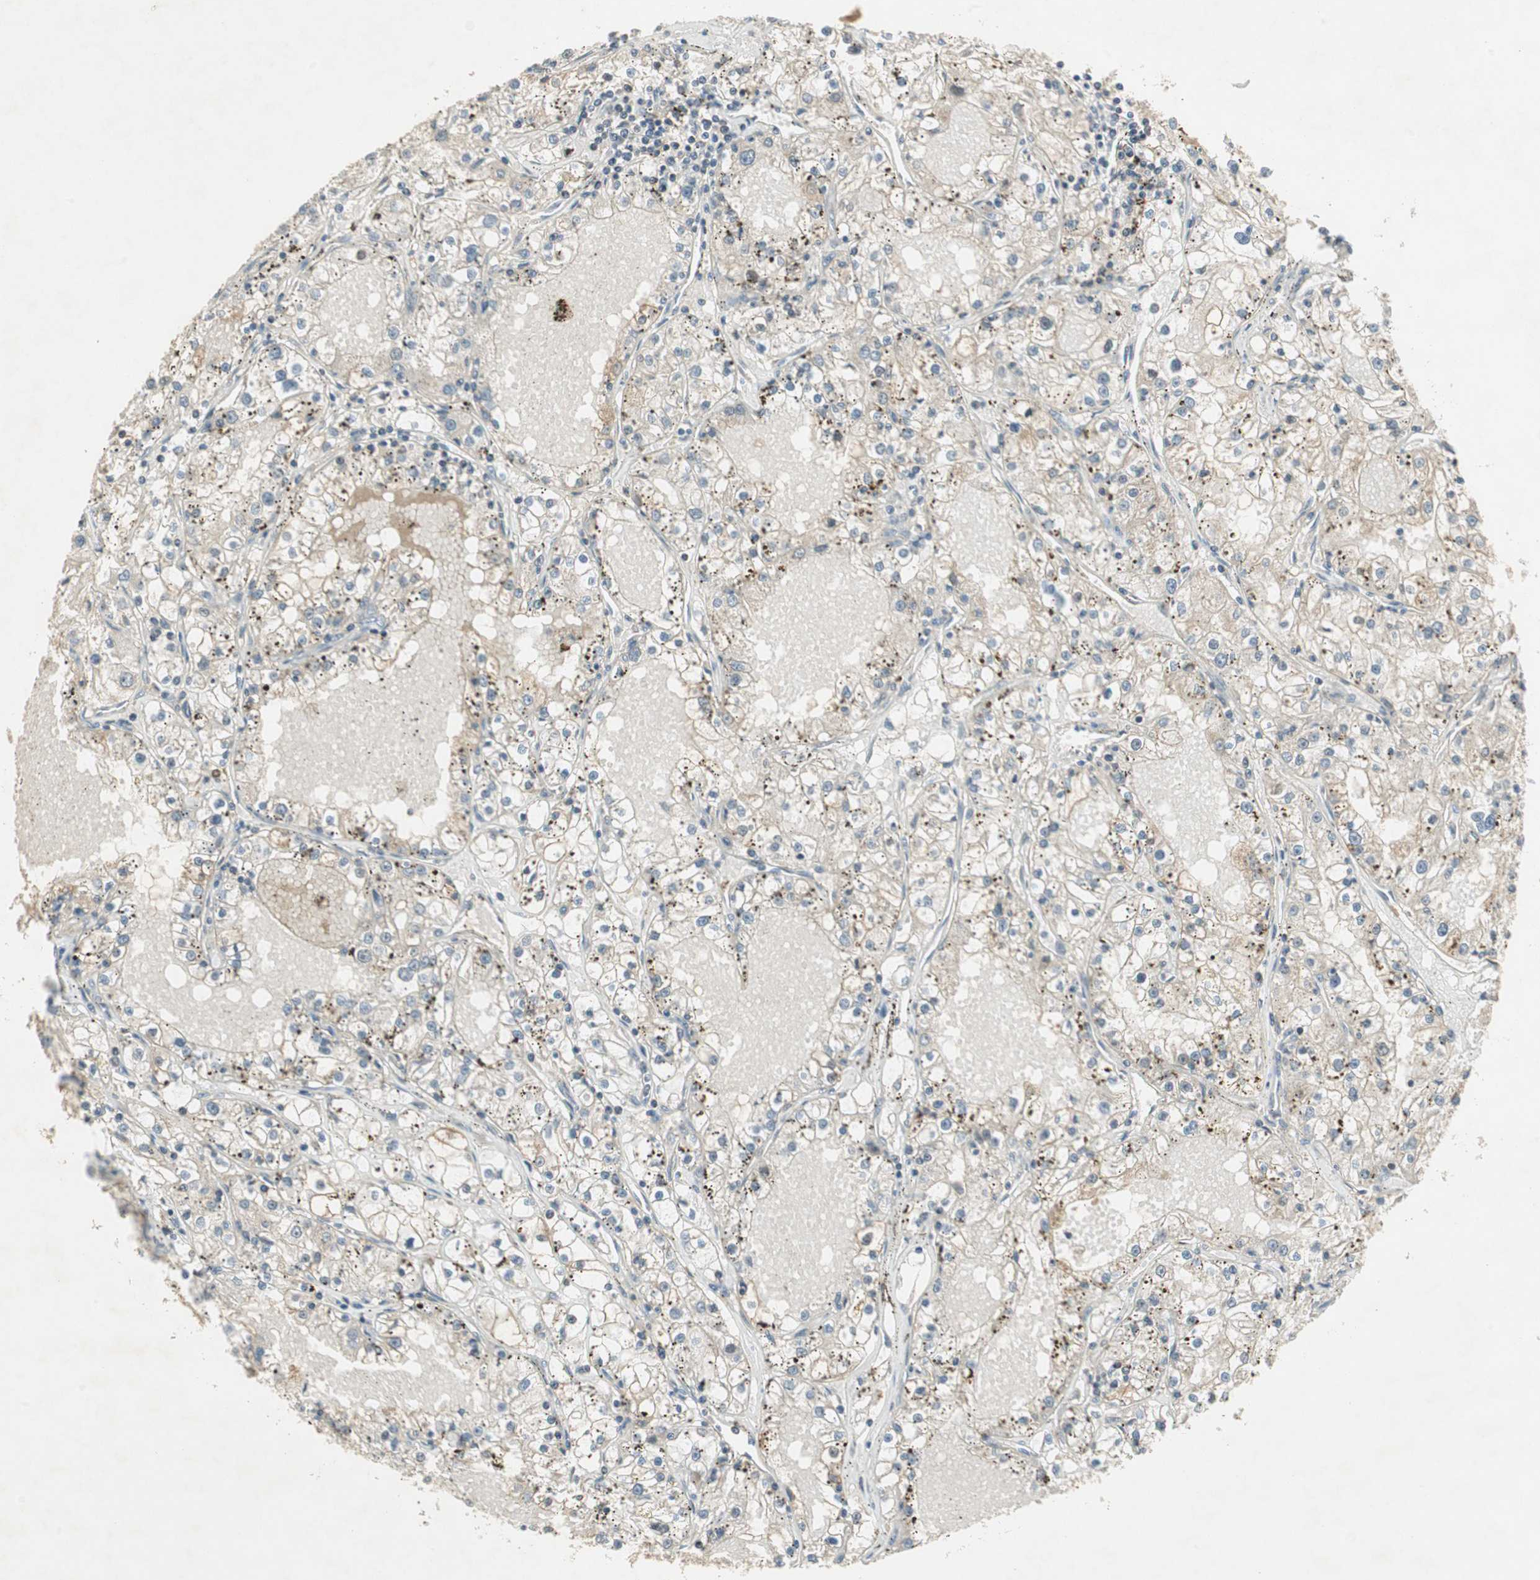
{"staining": {"intensity": "negative", "quantity": "none", "location": "none"}, "tissue": "renal cancer", "cell_type": "Tumor cells", "image_type": "cancer", "snomed": [{"axis": "morphology", "description": "Adenocarcinoma, NOS"}, {"axis": "topography", "description": "Kidney"}], "caption": "Immunohistochemistry (IHC) of adenocarcinoma (renal) demonstrates no staining in tumor cells. (Stains: DAB (3,3'-diaminobenzidine) IHC with hematoxylin counter stain, Microscopy: brightfield microscopy at high magnification).", "gene": "USP2", "patient": {"sex": "male", "age": 56}}